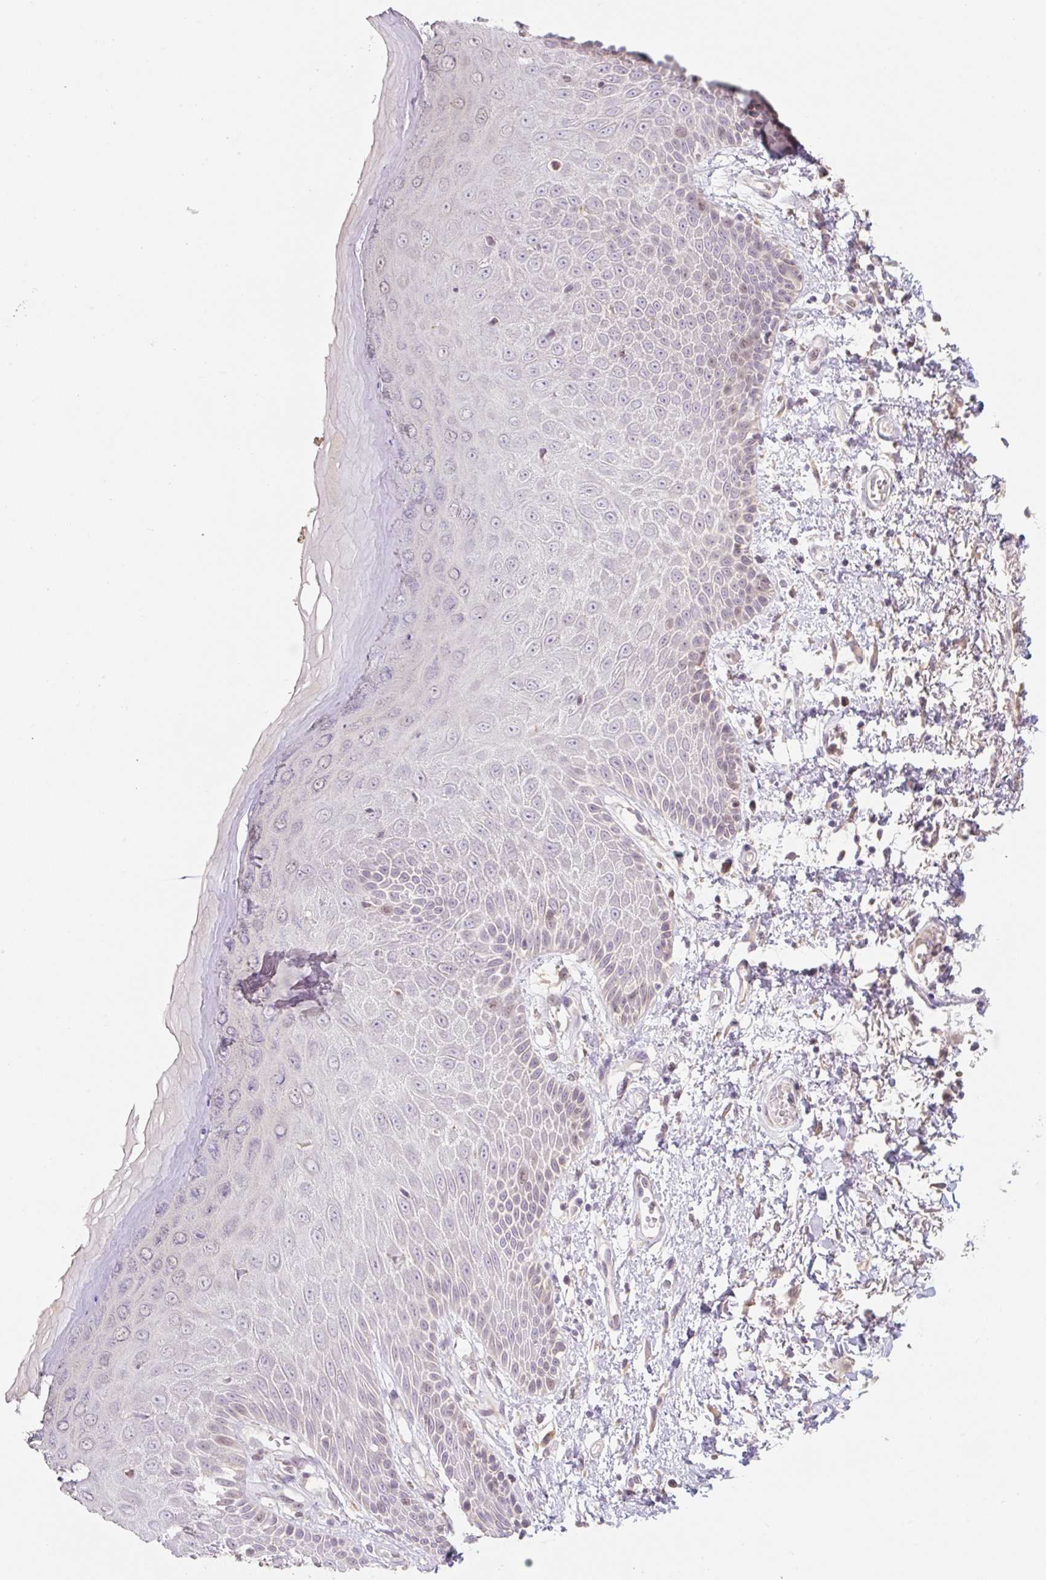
{"staining": {"intensity": "moderate", "quantity": "25%-75%", "location": "nuclear"}, "tissue": "skin", "cell_type": "Epidermal cells", "image_type": "normal", "snomed": [{"axis": "morphology", "description": "Normal tissue, NOS"}, {"axis": "topography", "description": "Anal"}, {"axis": "topography", "description": "Peripheral nerve tissue"}], "caption": "The immunohistochemical stain highlights moderate nuclear expression in epidermal cells of normal skin.", "gene": "MIA2", "patient": {"sex": "male", "age": 78}}